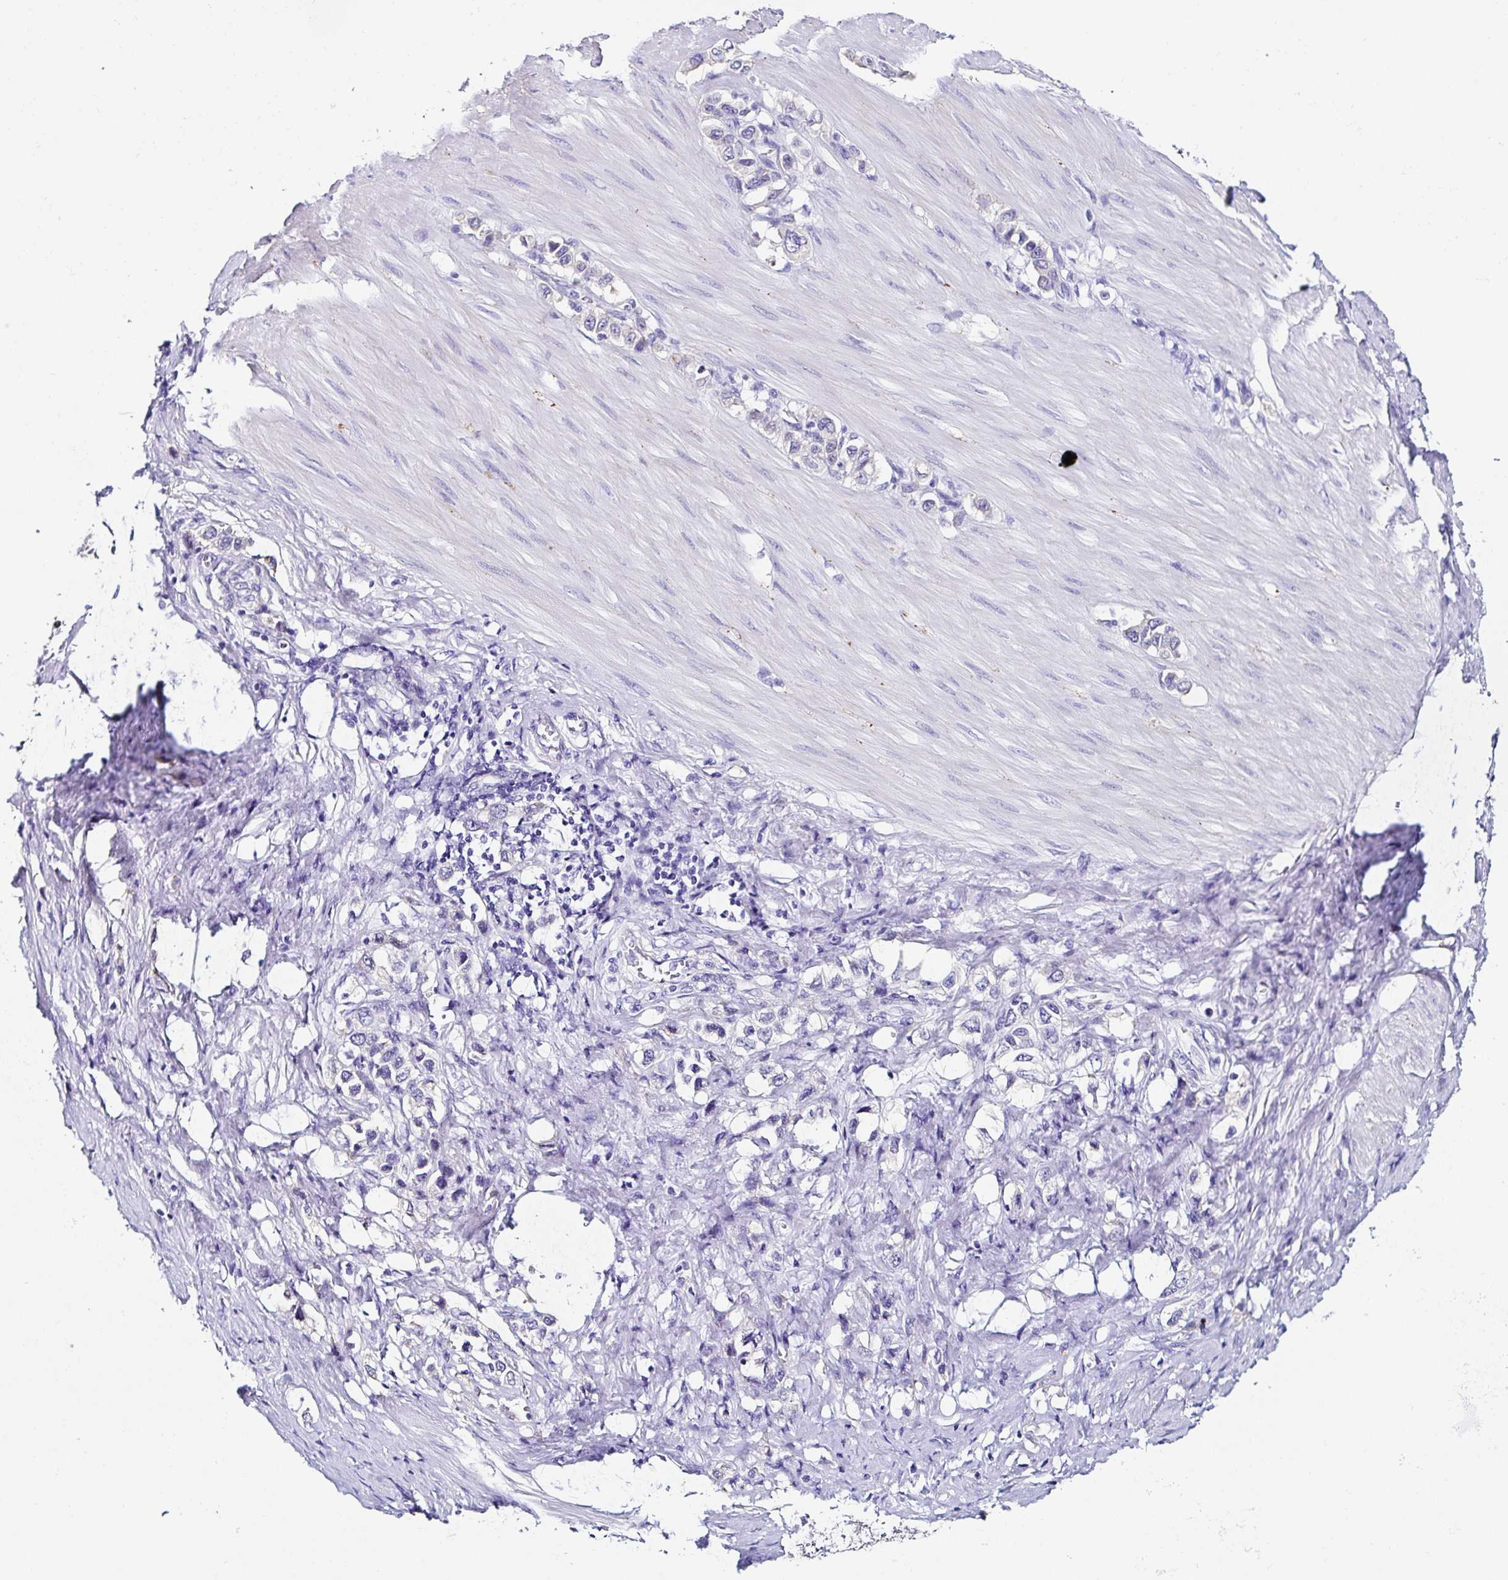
{"staining": {"intensity": "negative", "quantity": "none", "location": "none"}, "tissue": "stomach cancer", "cell_type": "Tumor cells", "image_type": "cancer", "snomed": [{"axis": "morphology", "description": "Adenocarcinoma, NOS"}, {"axis": "topography", "description": "Stomach"}], "caption": "Immunohistochemistry (IHC) of stomach cancer reveals no positivity in tumor cells. (Stains: DAB (3,3'-diaminobenzidine) immunohistochemistry with hematoxylin counter stain, Microscopy: brightfield microscopy at high magnification).", "gene": "TMPRSS11E", "patient": {"sex": "female", "age": 65}}